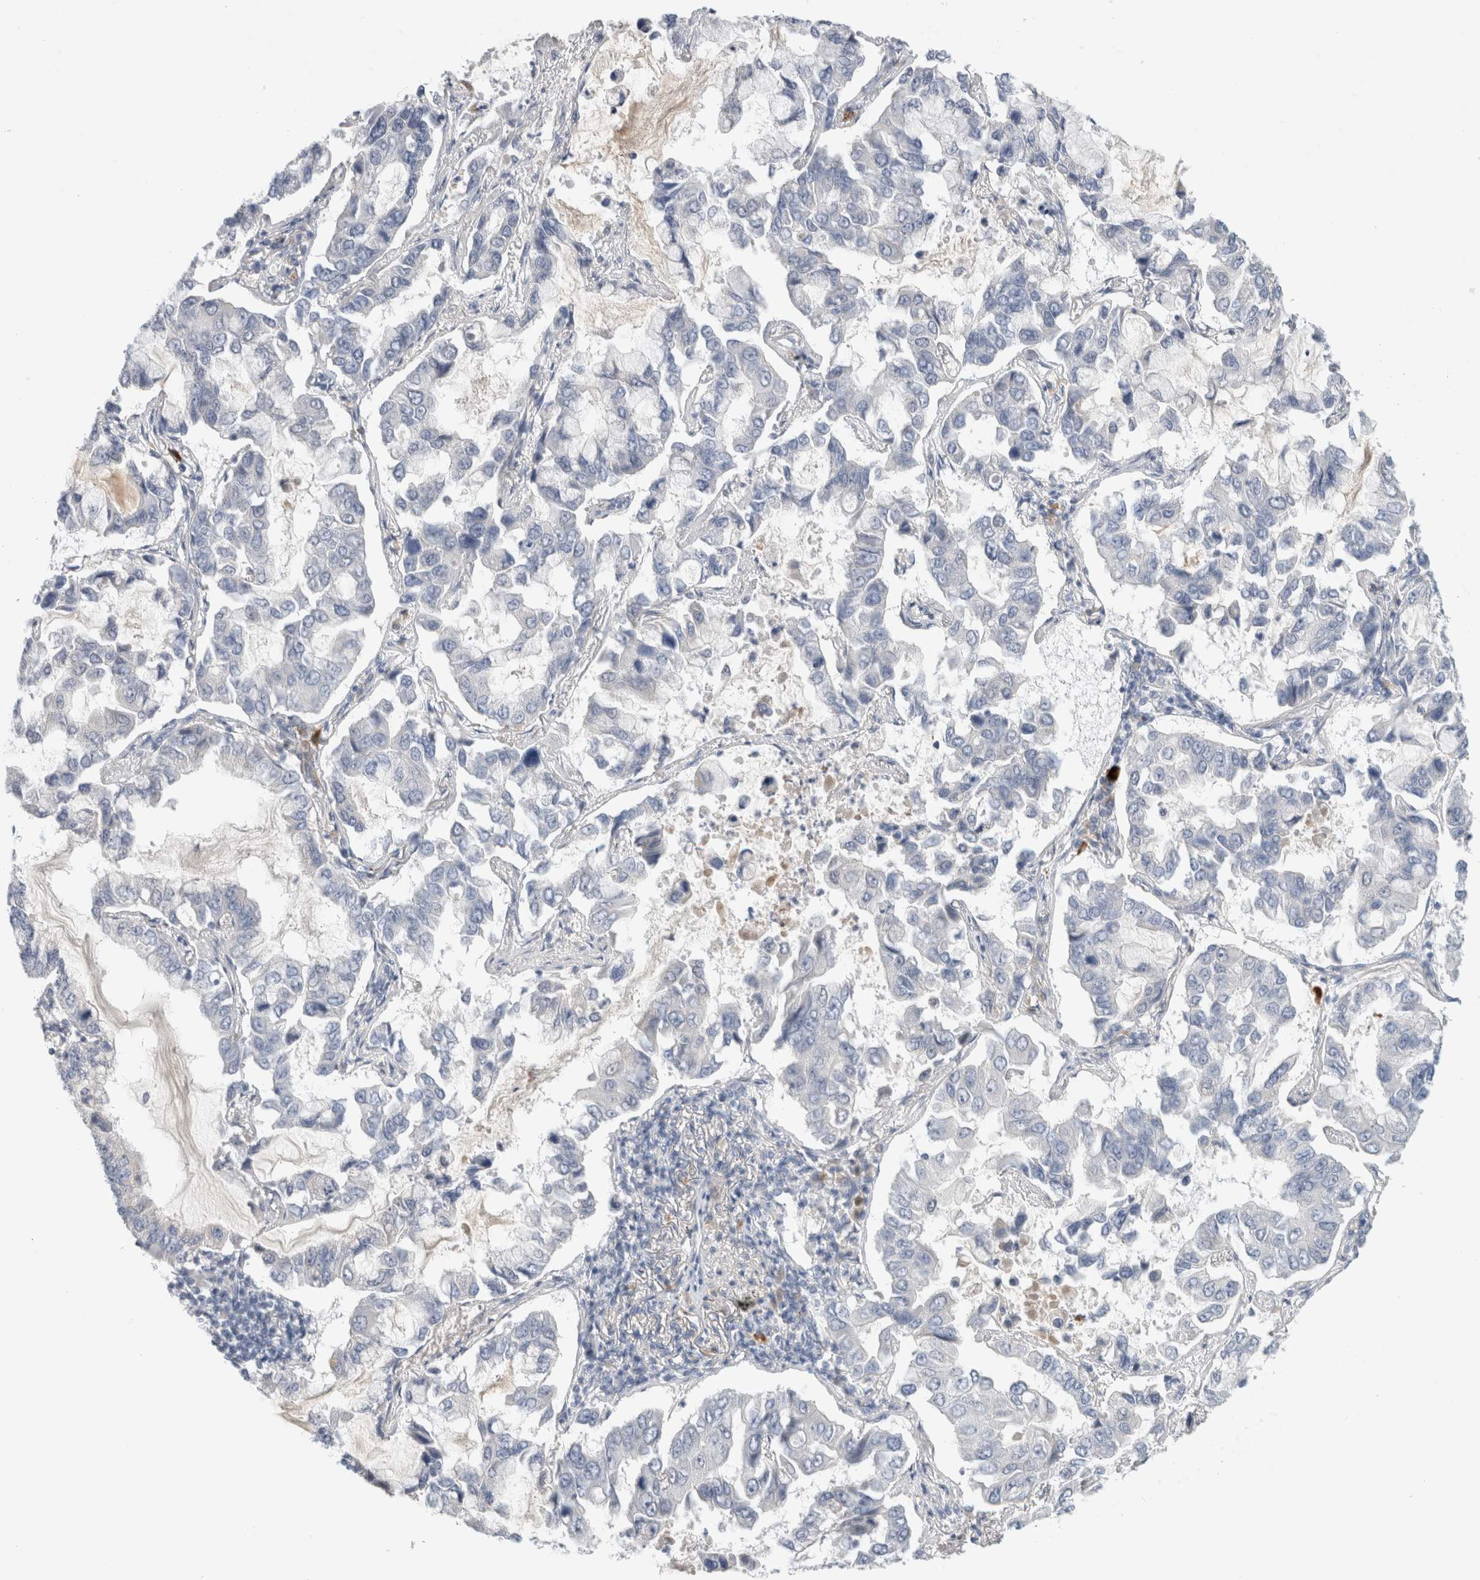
{"staining": {"intensity": "negative", "quantity": "none", "location": "none"}, "tissue": "lung cancer", "cell_type": "Tumor cells", "image_type": "cancer", "snomed": [{"axis": "morphology", "description": "Adenocarcinoma, NOS"}, {"axis": "topography", "description": "Lung"}], "caption": "Protein analysis of lung cancer (adenocarcinoma) exhibits no significant positivity in tumor cells.", "gene": "SLC22A12", "patient": {"sex": "male", "age": 64}}